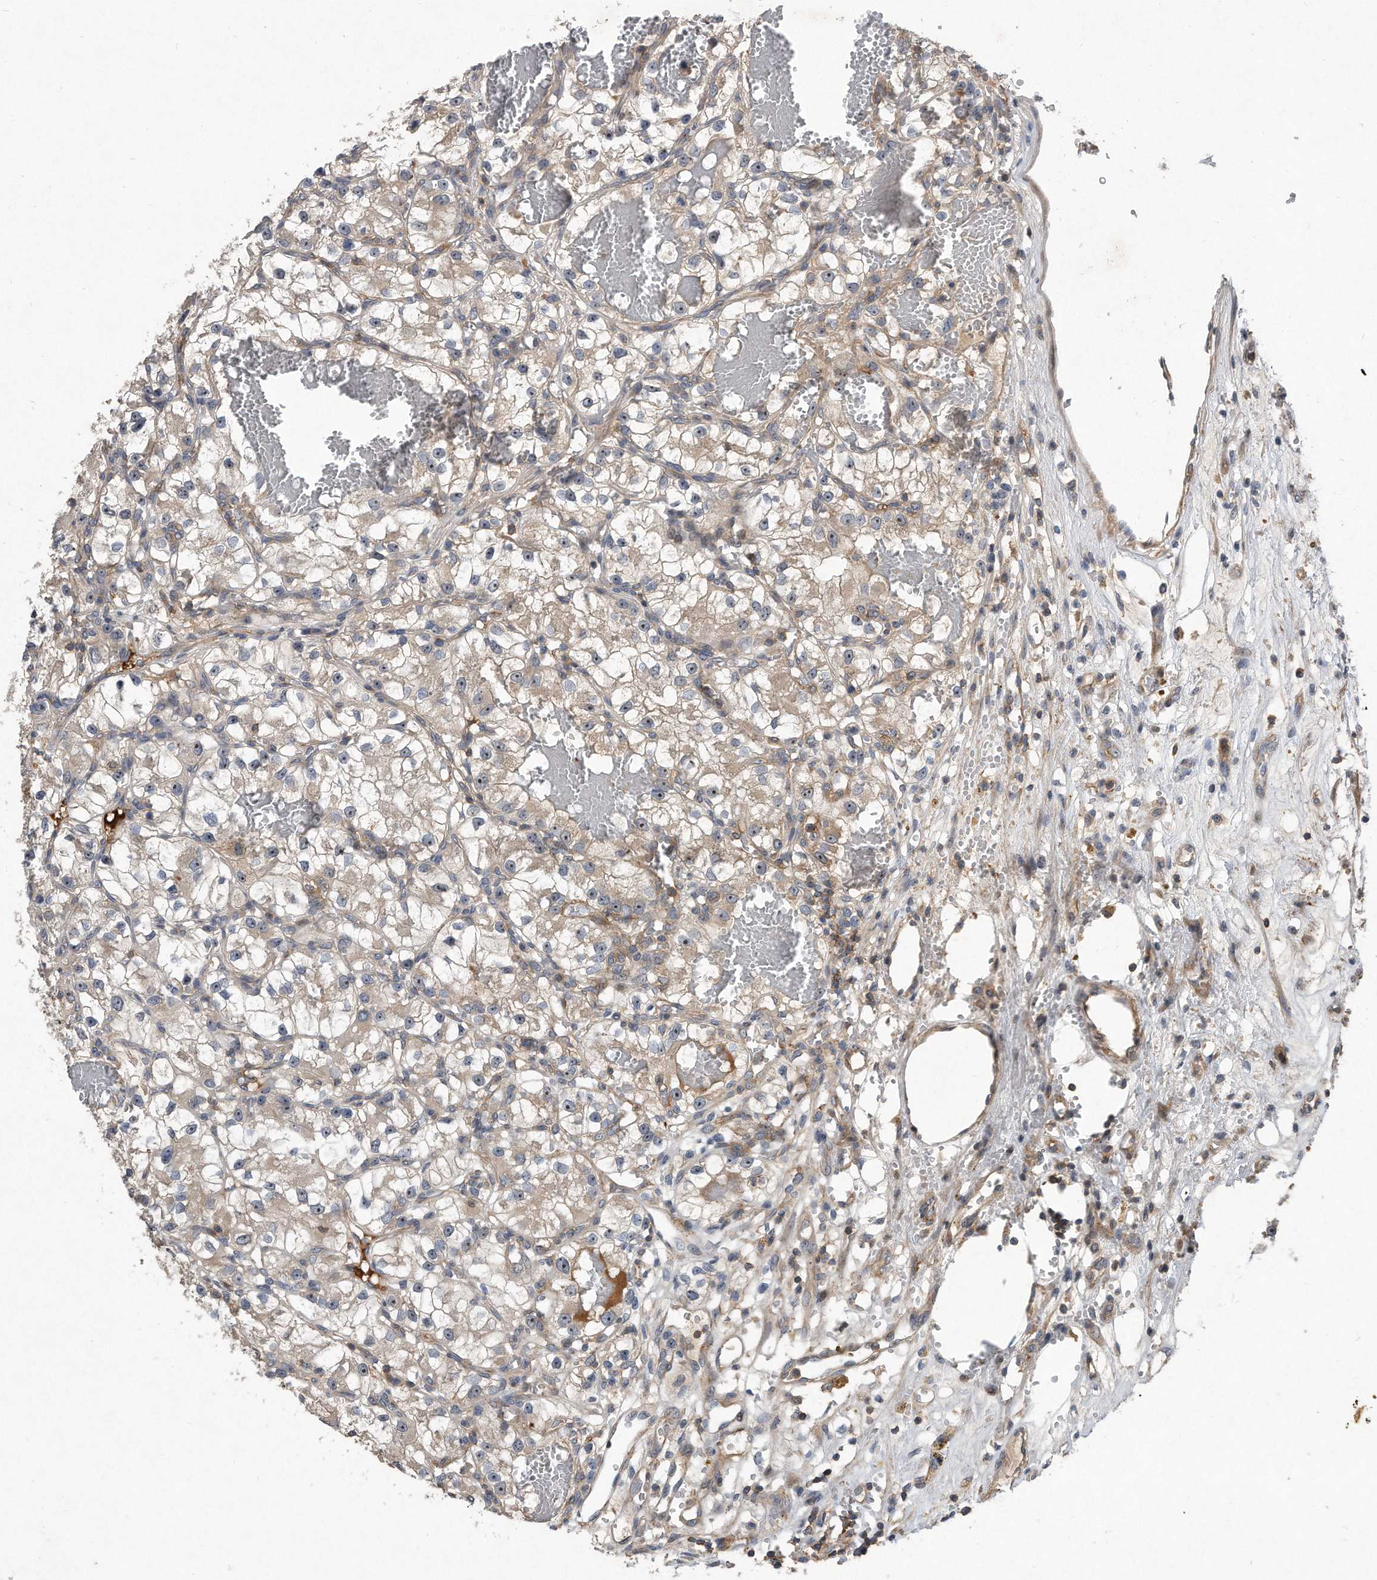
{"staining": {"intensity": "weak", "quantity": "<25%", "location": "cytoplasmic/membranous,nuclear"}, "tissue": "renal cancer", "cell_type": "Tumor cells", "image_type": "cancer", "snomed": [{"axis": "morphology", "description": "Adenocarcinoma, NOS"}, {"axis": "topography", "description": "Kidney"}], "caption": "A micrograph of human renal cancer is negative for staining in tumor cells. The staining is performed using DAB (3,3'-diaminobenzidine) brown chromogen with nuclei counter-stained in using hematoxylin.", "gene": "PGBD2", "patient": {"sex": "female", "age": 57}}